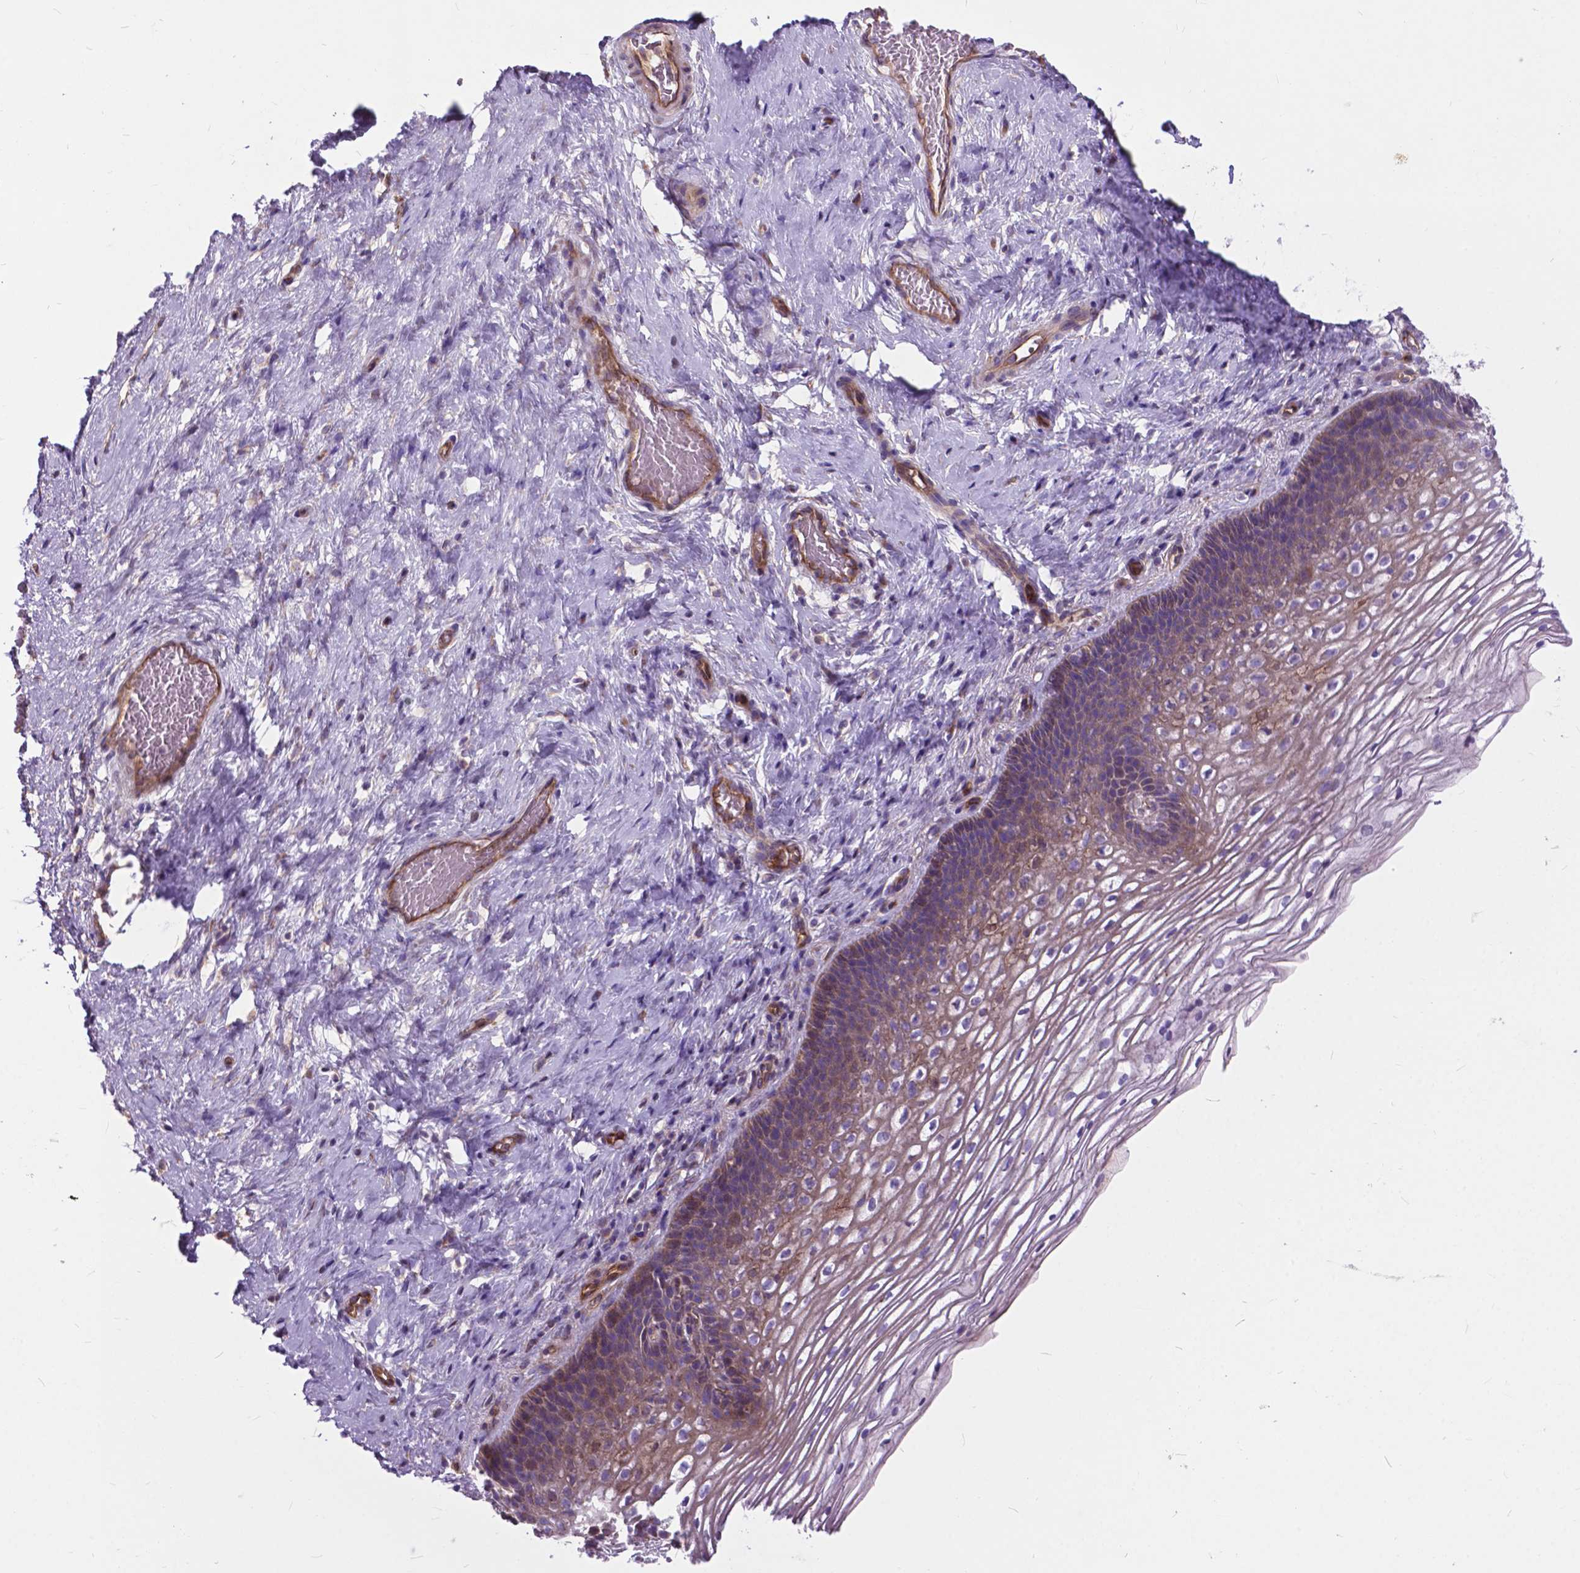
{"staining": {"intensity": "weak", "quantity": ">75%", "location": "cytoplasmic/membranous"}, "tissue": "cervix", "cell_type": "Glandular cells", "image_type": "normal", "snomed": [{"axis": "morphology", "description": "Normal tissue, NOS"}, {"axis": "topography", "description": "Cervix"}], "caption": "Cervix stained with DAB immunohistochemistry (IHC) shows low levels of weak cytoplasmic/membranous staining in approximately >75% of glandular cells. The staining is performed using DAB brown chromogen to label protein expression. The nuclei are counter-stained blue using hematoxylin.", "gene": "FLT4", "patient": {"sex": "female", "age": 34}}